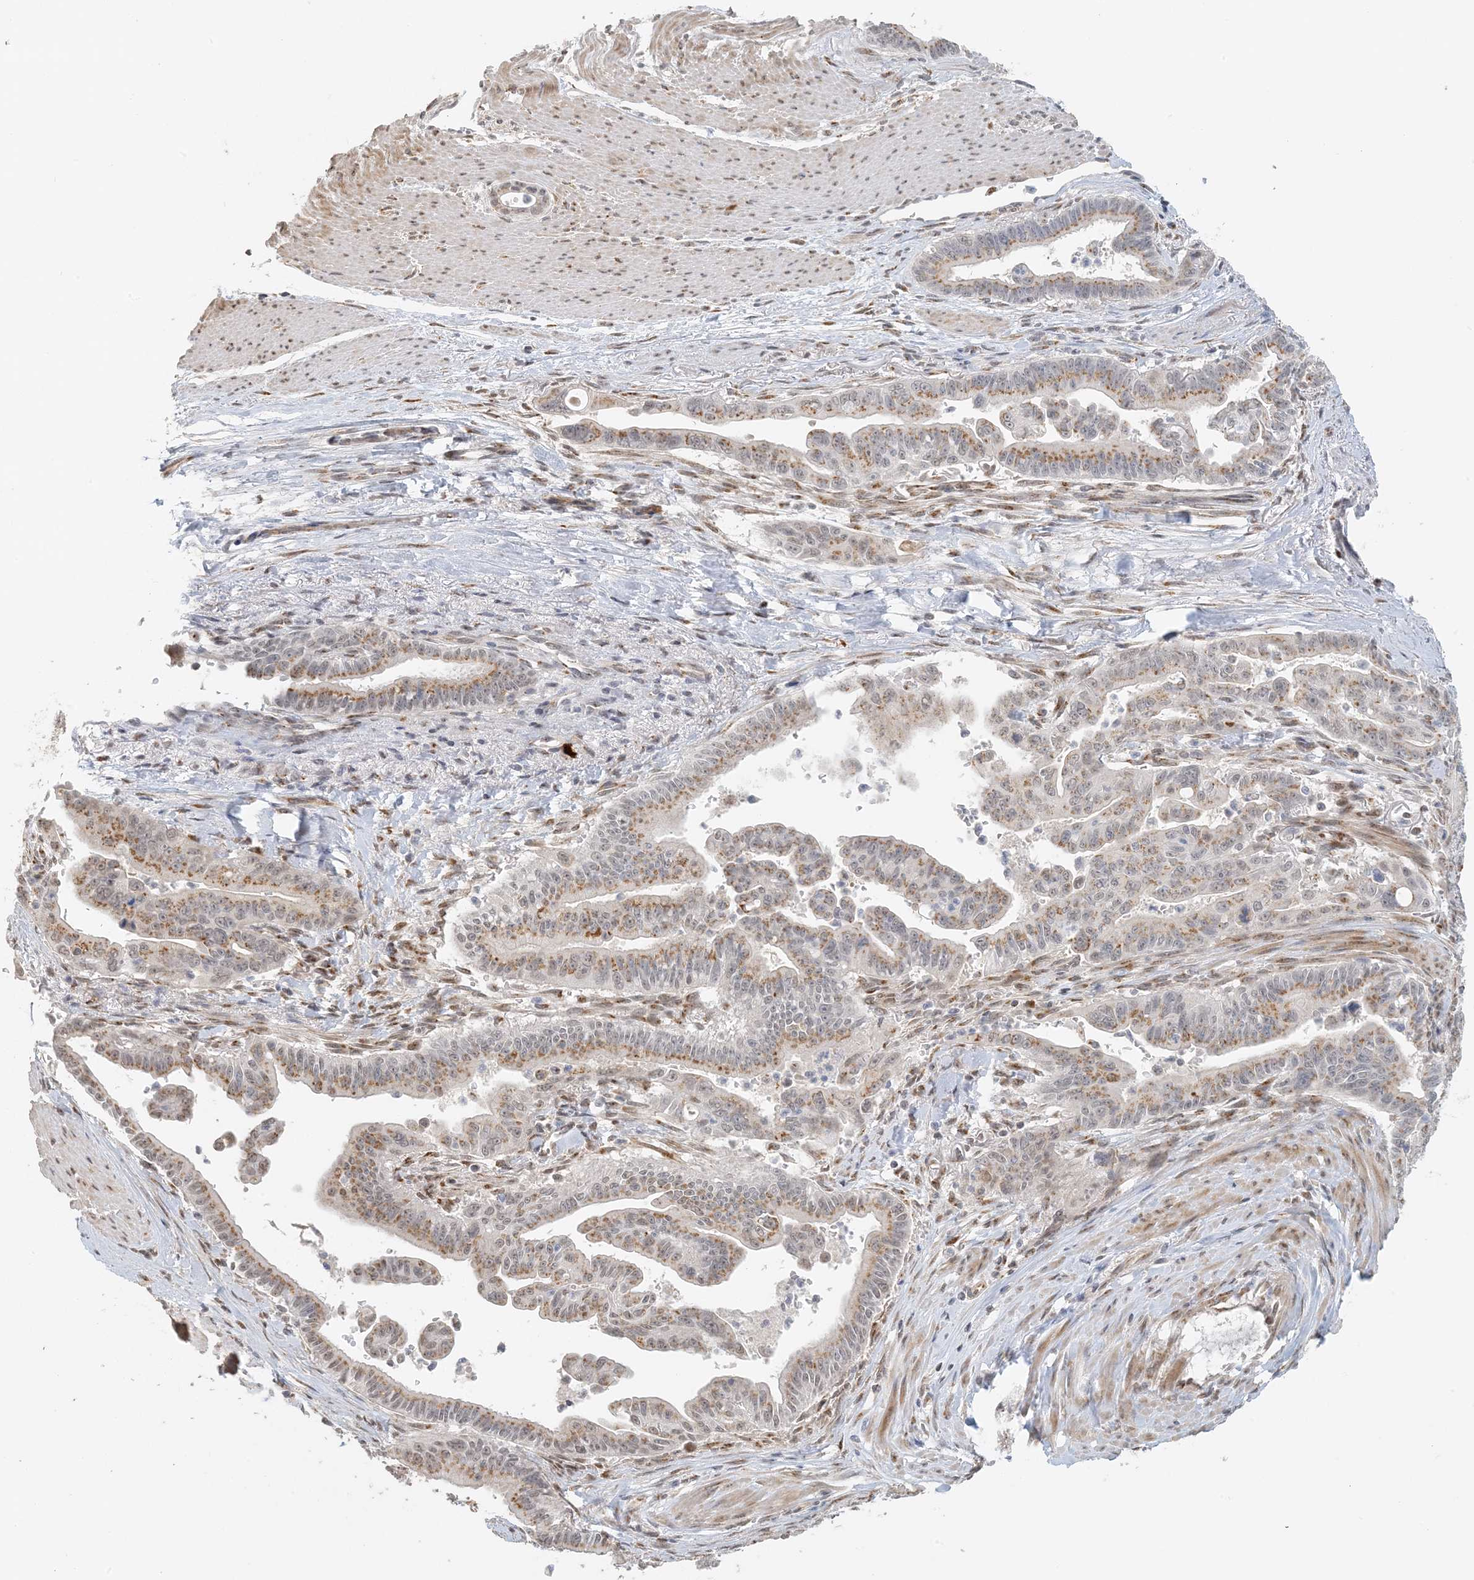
{"staining": {"intensity": "moderate", "quantity": ">75%", "location": "cytoplasmic/membranous"}, "tissue": "pancreatic cancer", "cell_type": "Tumor cells", "image_type": "cancer", "snomed": [{"axis": "morphology", "description": "Adenocarcinoma, NOS"}, {"axis": "topography", "description": "Pancreas"}], "caption": "A micrograph of pancreatic cancer (adenocarcinoma) stained for a protein shows moderate cytoplasmic/membranous brown staining in tumor cells.", "gene": "ZCCHC4", "patient": {"sex": "male", "age": 70}}